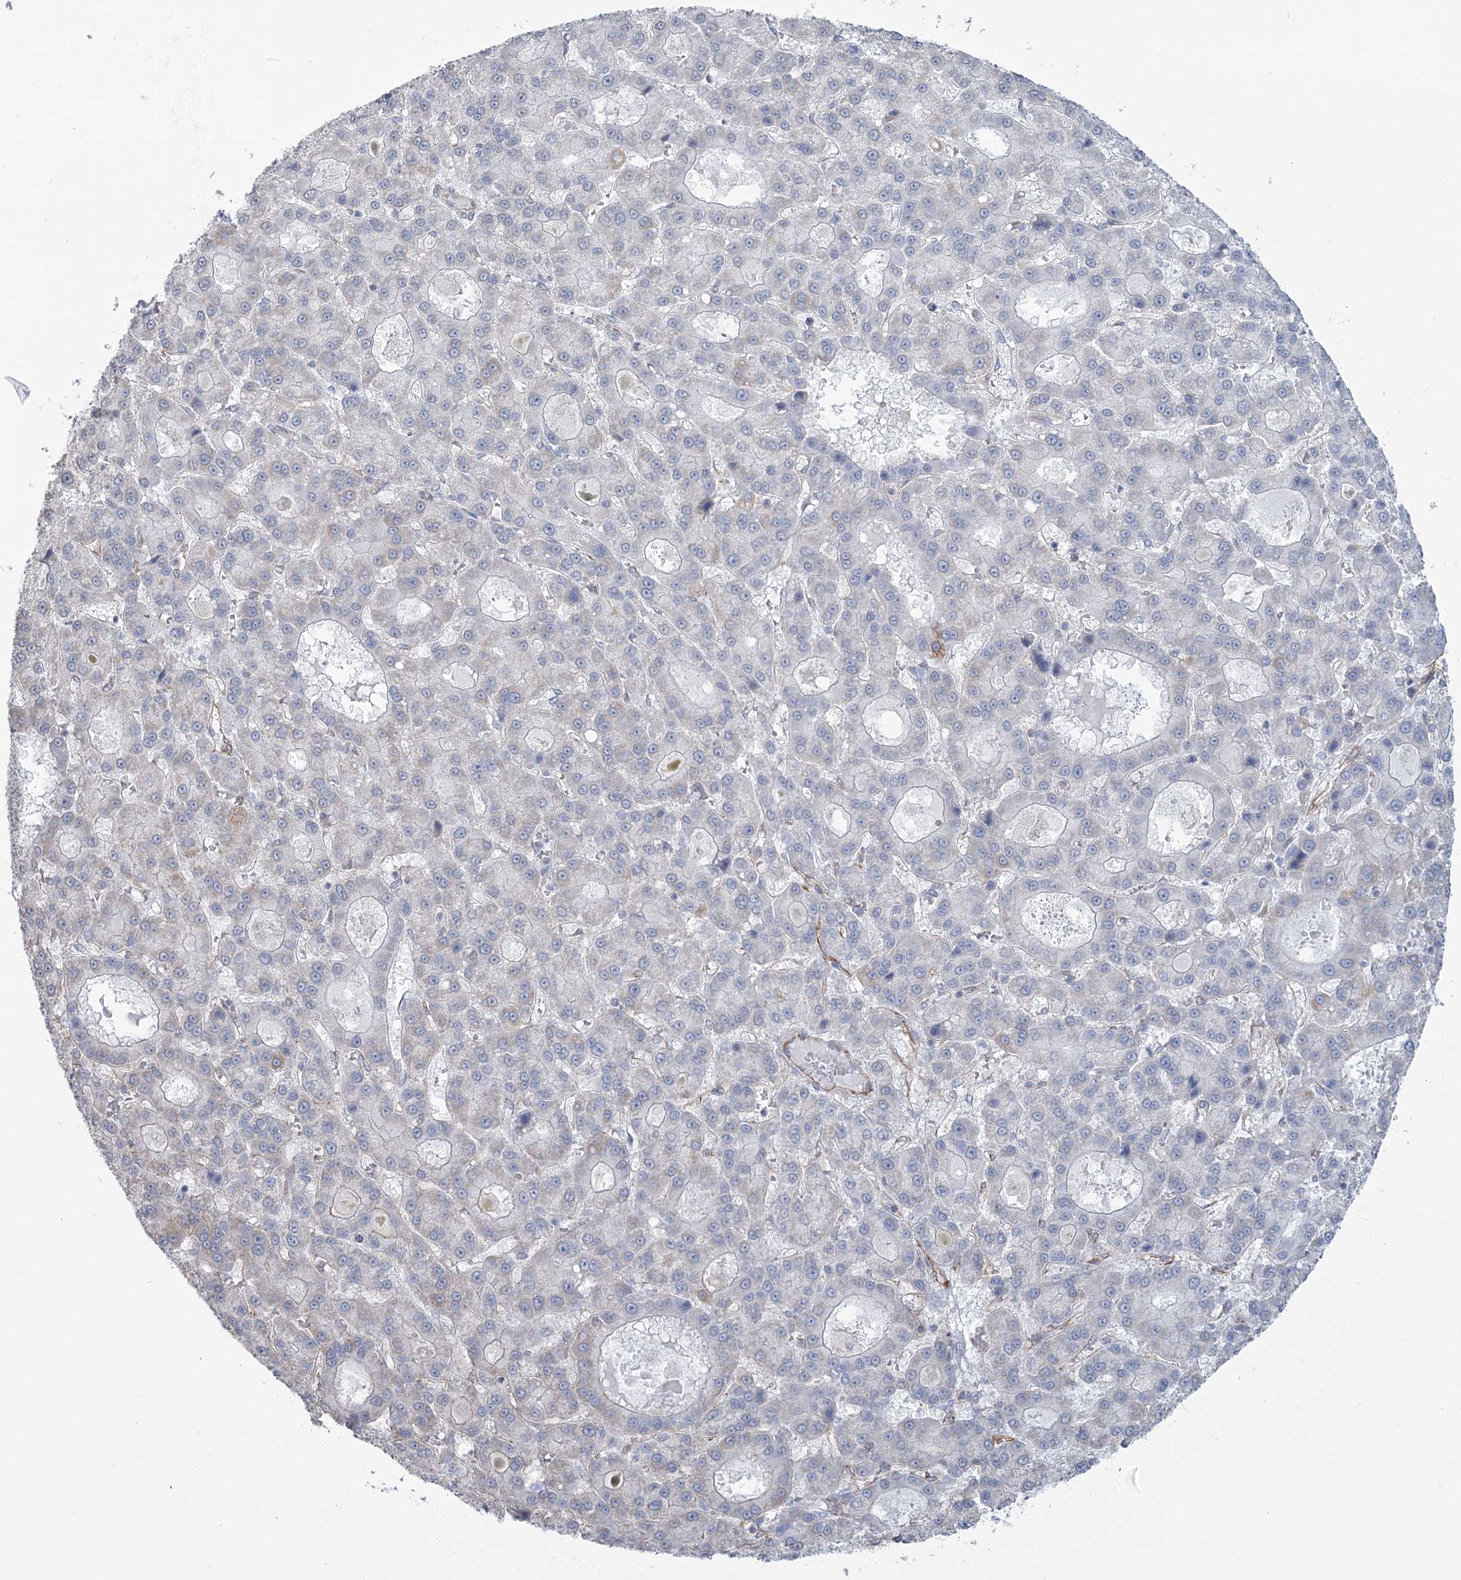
{"staining": {"intensity": "negative", "quantity": "none", "location": "none"}, "tissue": "liver cancer", "cell_type": "Tumor cells", "image_type": "cancer", "snomed": [{"axis": "morphology", "description": "Carcinoma, Hepatocellular, NOS"}, {"axis": "topography", "description": "Liver"}], "caption": "Tumor cells are negative for brown protein staining in liver hepatocellular carcinoma.", "gene": "RAB11FIP5", "patient": {"sex": "male", "age": 70}}